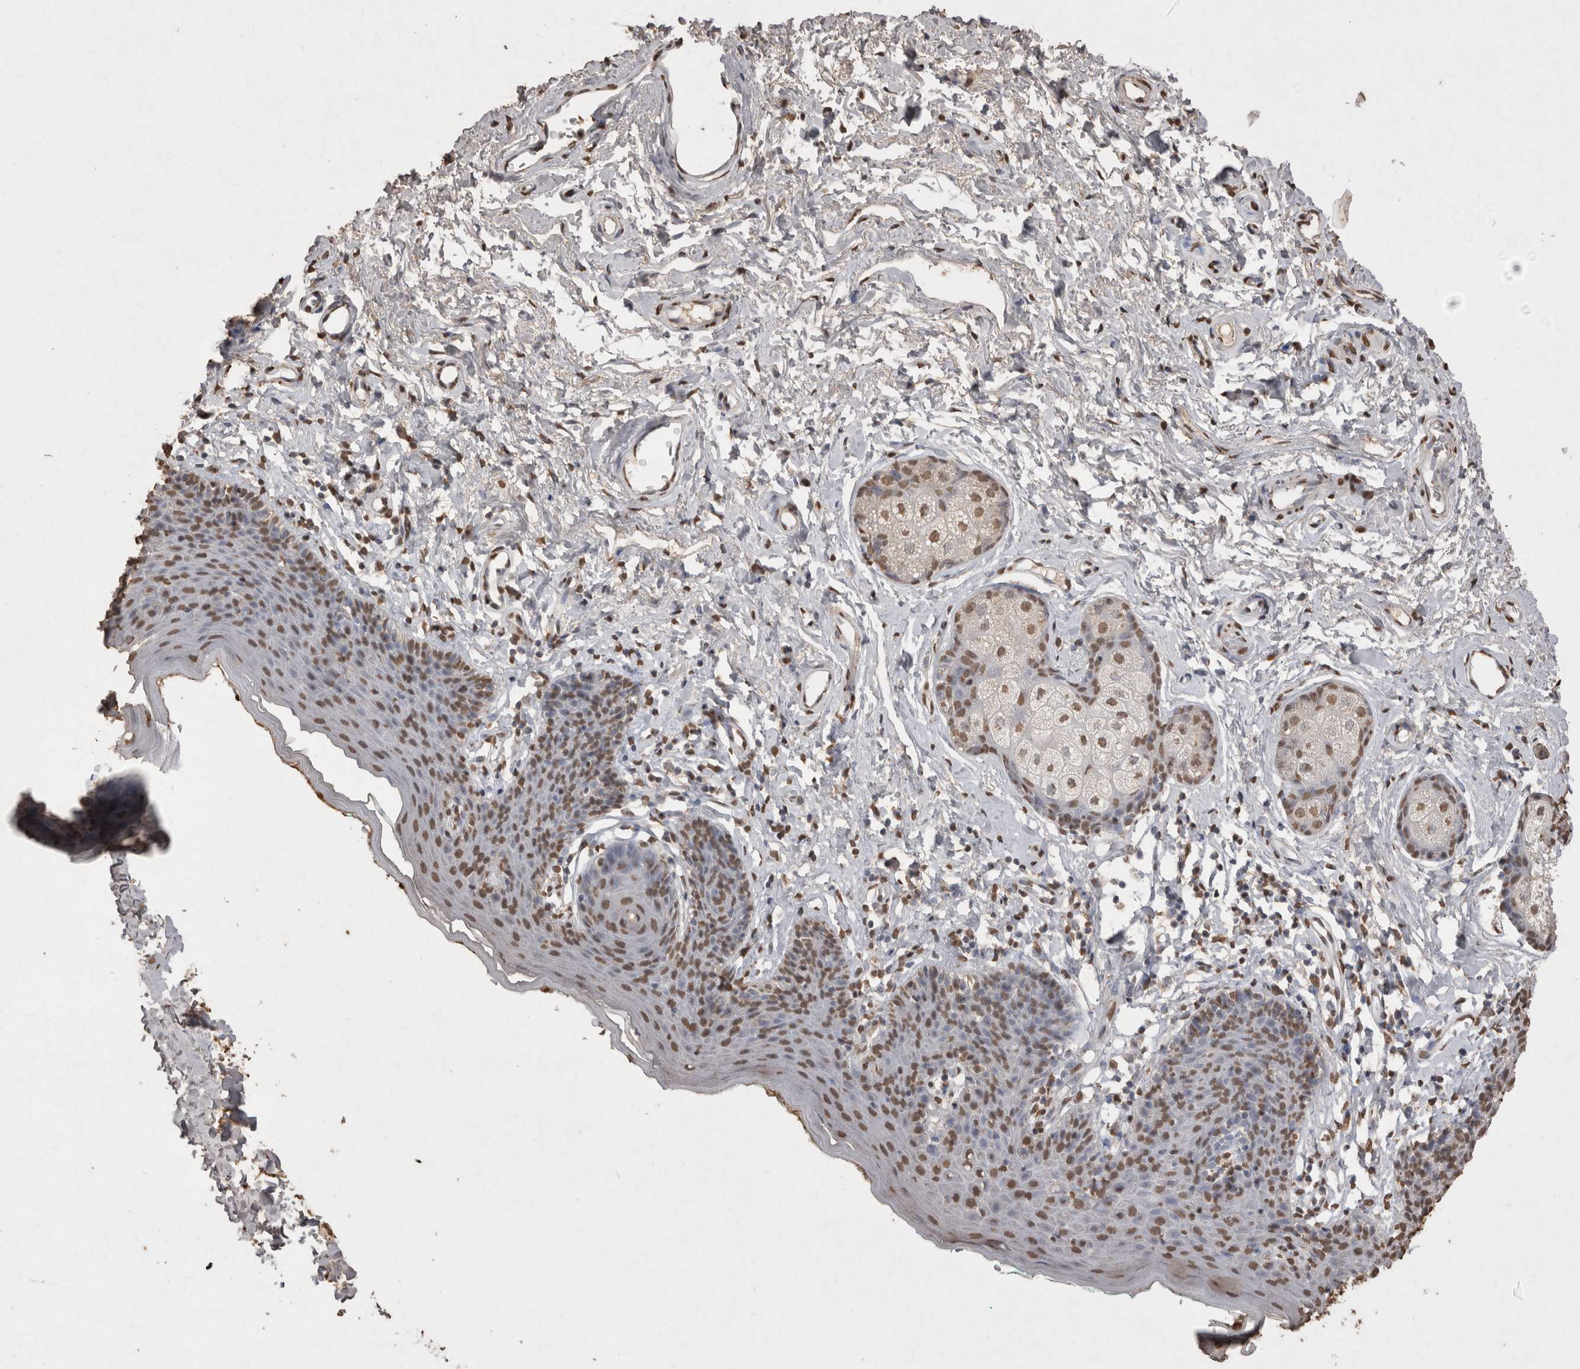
{"staining": {"intensity": "moderate", "quantity": ">75%", "location": "nuclear"}, "tissue": "skin", "cell_type": "Epidermal cells", "image_type": "normal", "snomed": [{"axis": "morphology", "description": "Normal tissue, NOS"}, {"axis": "topography", "description": "Vulva"}], "caption": "IHC photomicrograph of unremarkable skin stained for a protein (brown), which exhibits medium levels of moderate nuclear positivity in approximately >75% of epidermal cells.", "gene": "POU5F1", "patient": {"sex": "female", "age": 66}}